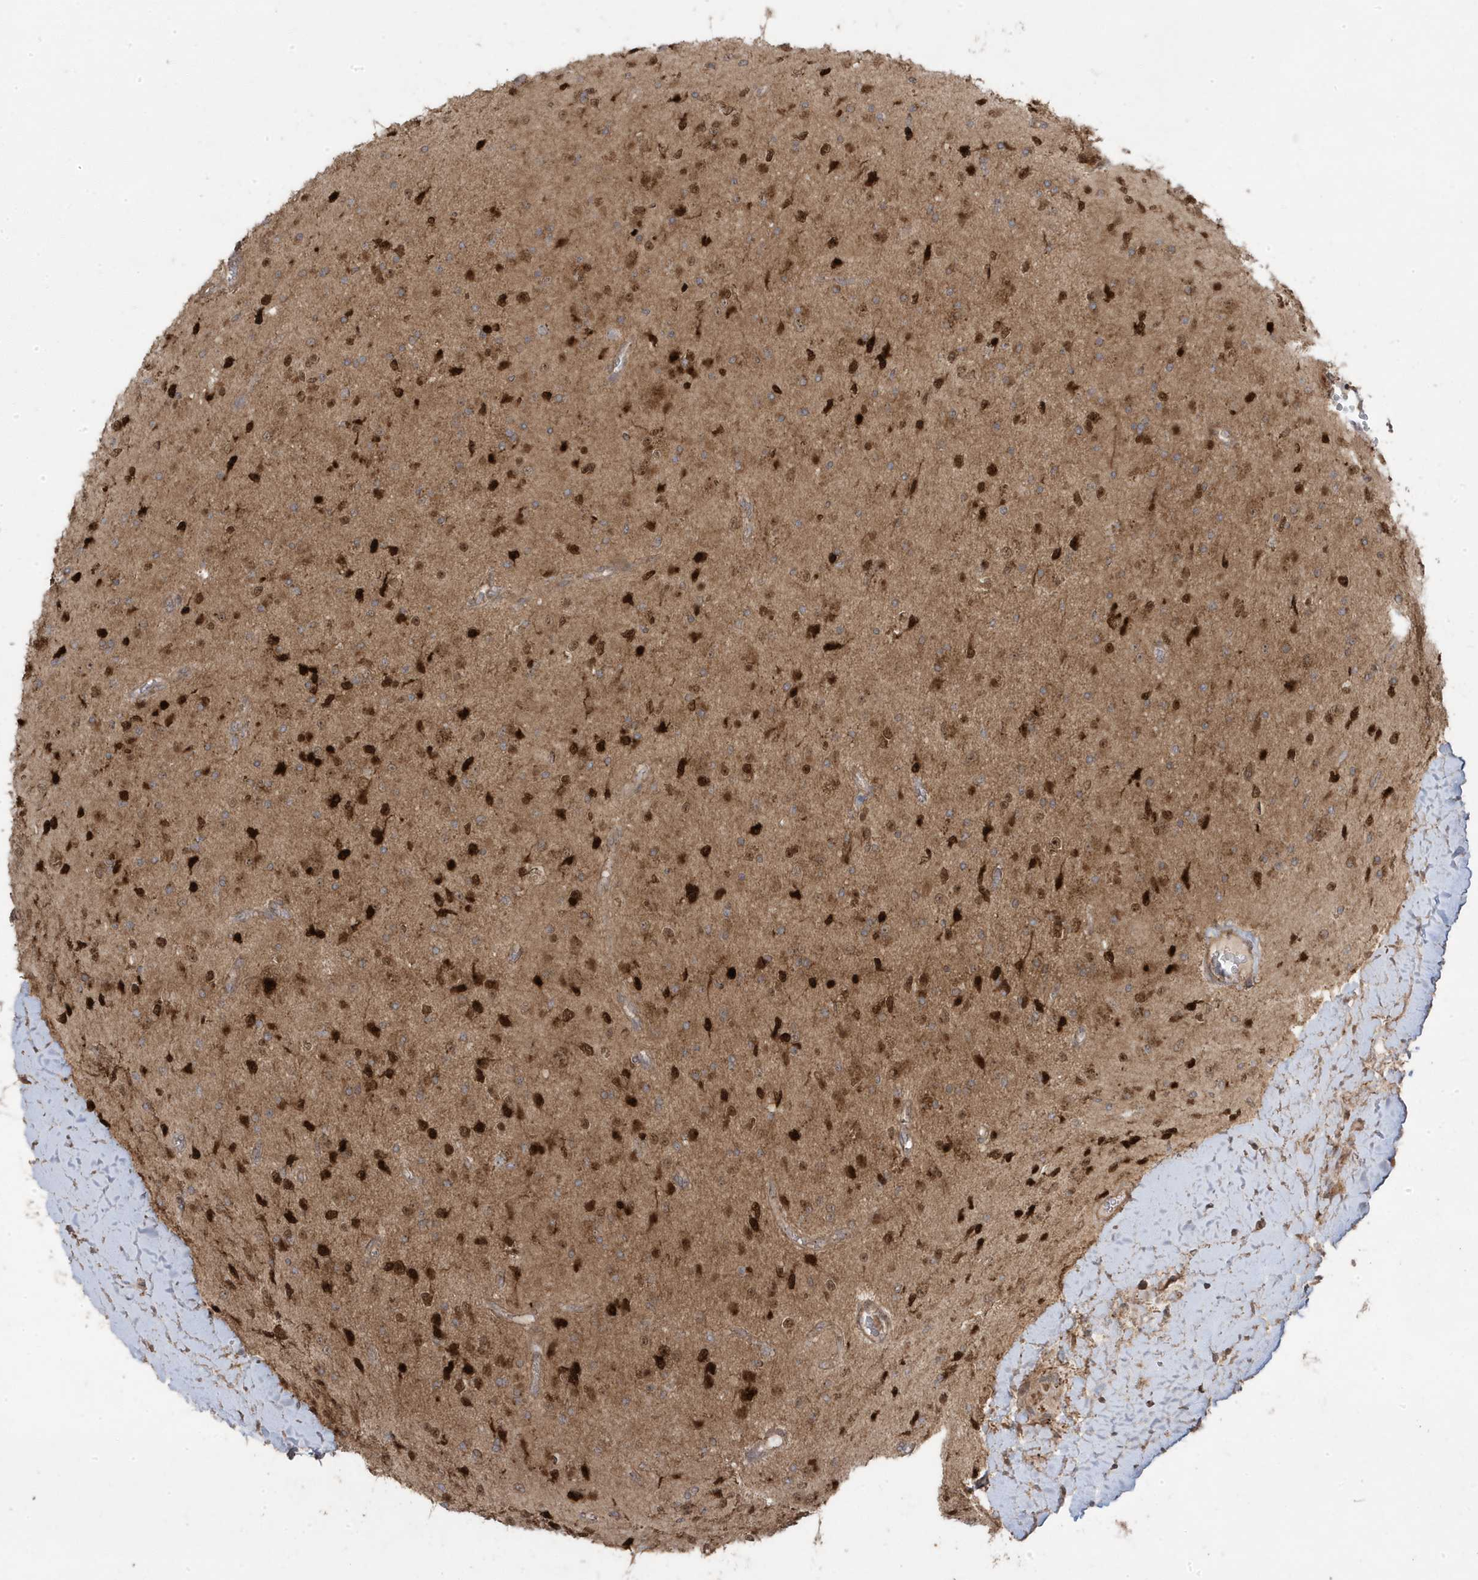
{"staining": {"intensity": "strong", "quantity": ">75%", "location": "nuclear"}, "tissue": "glioma", "cell_type": "Tumor cells", "image_type": "cancer", "snomed": [{"axis": "morphology", "description": "Glioma, malignant, High grade"}, {"axis": "topography", "description": "Brain"}], "caption": "This micrograph shows IHC staining of glioma, with high strong nuclear staining in approximately >75% of tumor cells.", "gene": "CETN3", "patient": {"sex": "male", "age": 34}}